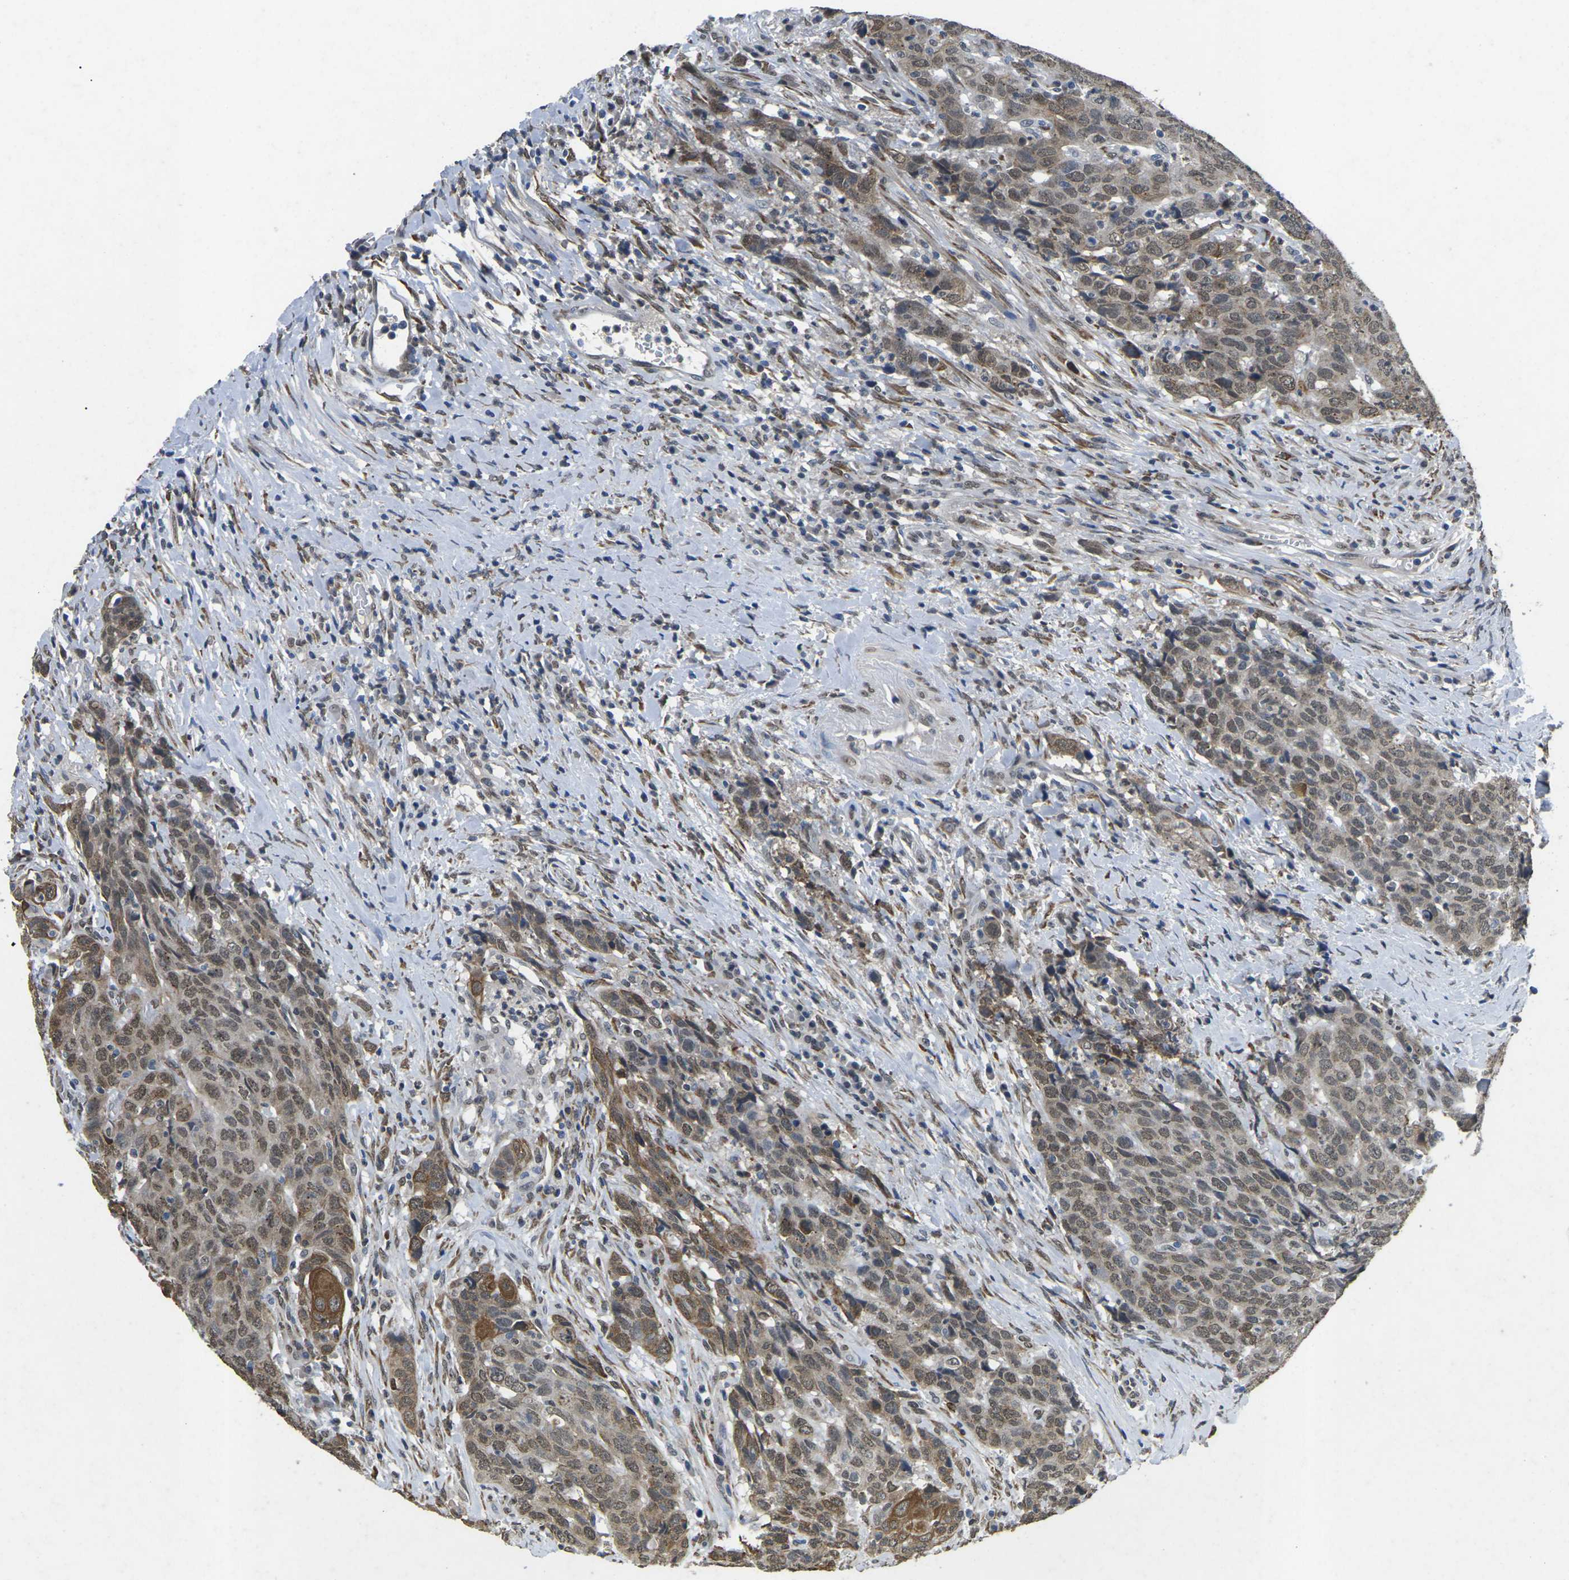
{"staining": {"intensity": "weak", "quantity": "25%-75%", "location": "cytoplasmic/membranous,nuclear"}, "tissue": "head and neck cancer", "cell_type": "Tumor cells", "image_type": "cancer", "snomed": [{"axis": "morphology", "description": "Squamous cell carcinoma, NOS"}, {"axis": "topography", "description": "Head-Neck"}], "caption": "Head and neck squamous cell carcinoma stained with DAB IHC exhibits low levels of weak cytoplasmic/membranous and nuclear positivity in approximately 25%-75% of tumor cells.", "gene": "SCNN1B", "patient": {"sex": "male", "age": 66}}